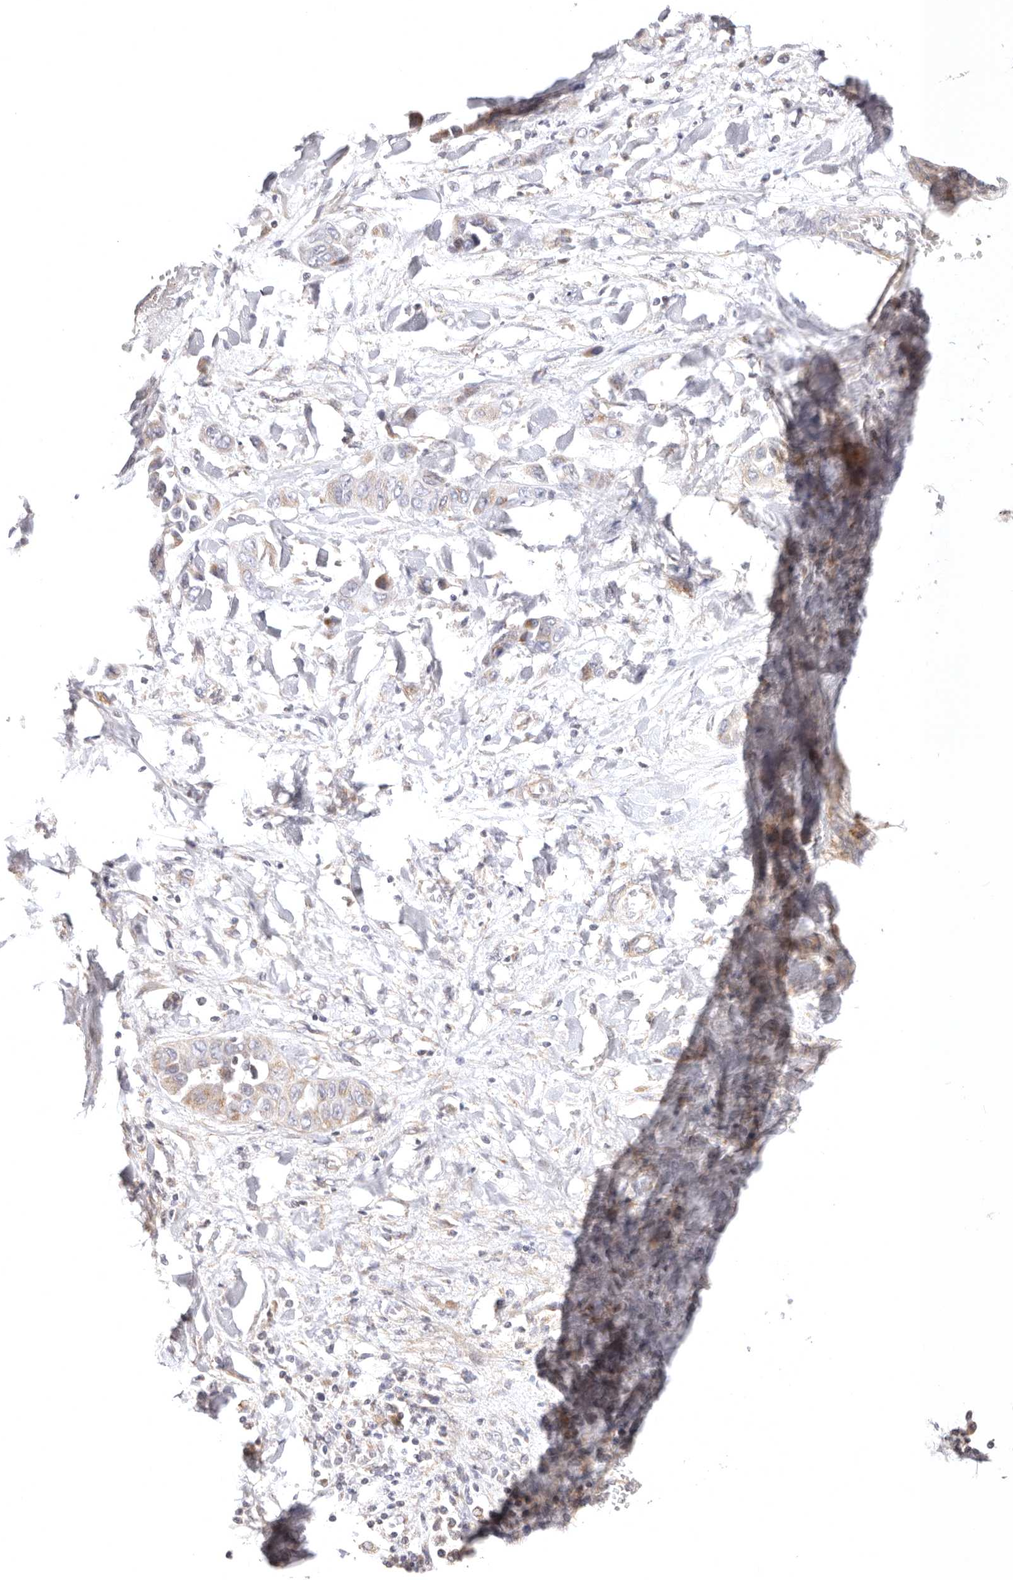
{"staining": {"intensity": "weak", "quantity": "25%-75%", "location": "cytoplasmic/membranous"}, "tissue": "liver cancer", "cell_type": "Tumor cells", "image_type": "cancer", "snomed": [{"axis": "morphology", "description": "Cholangiocarcinoma"}, {"axis": "topography", "description": "Liver"}], "caption": "Protein staining displays weak cytoplasmic/membranous staining in approximately 25%-75% of tumor cells in liver cancer (cholangiocarcinoma).", "gene": "KCMF1", "patient": {"sex": "female", "age": 52}}